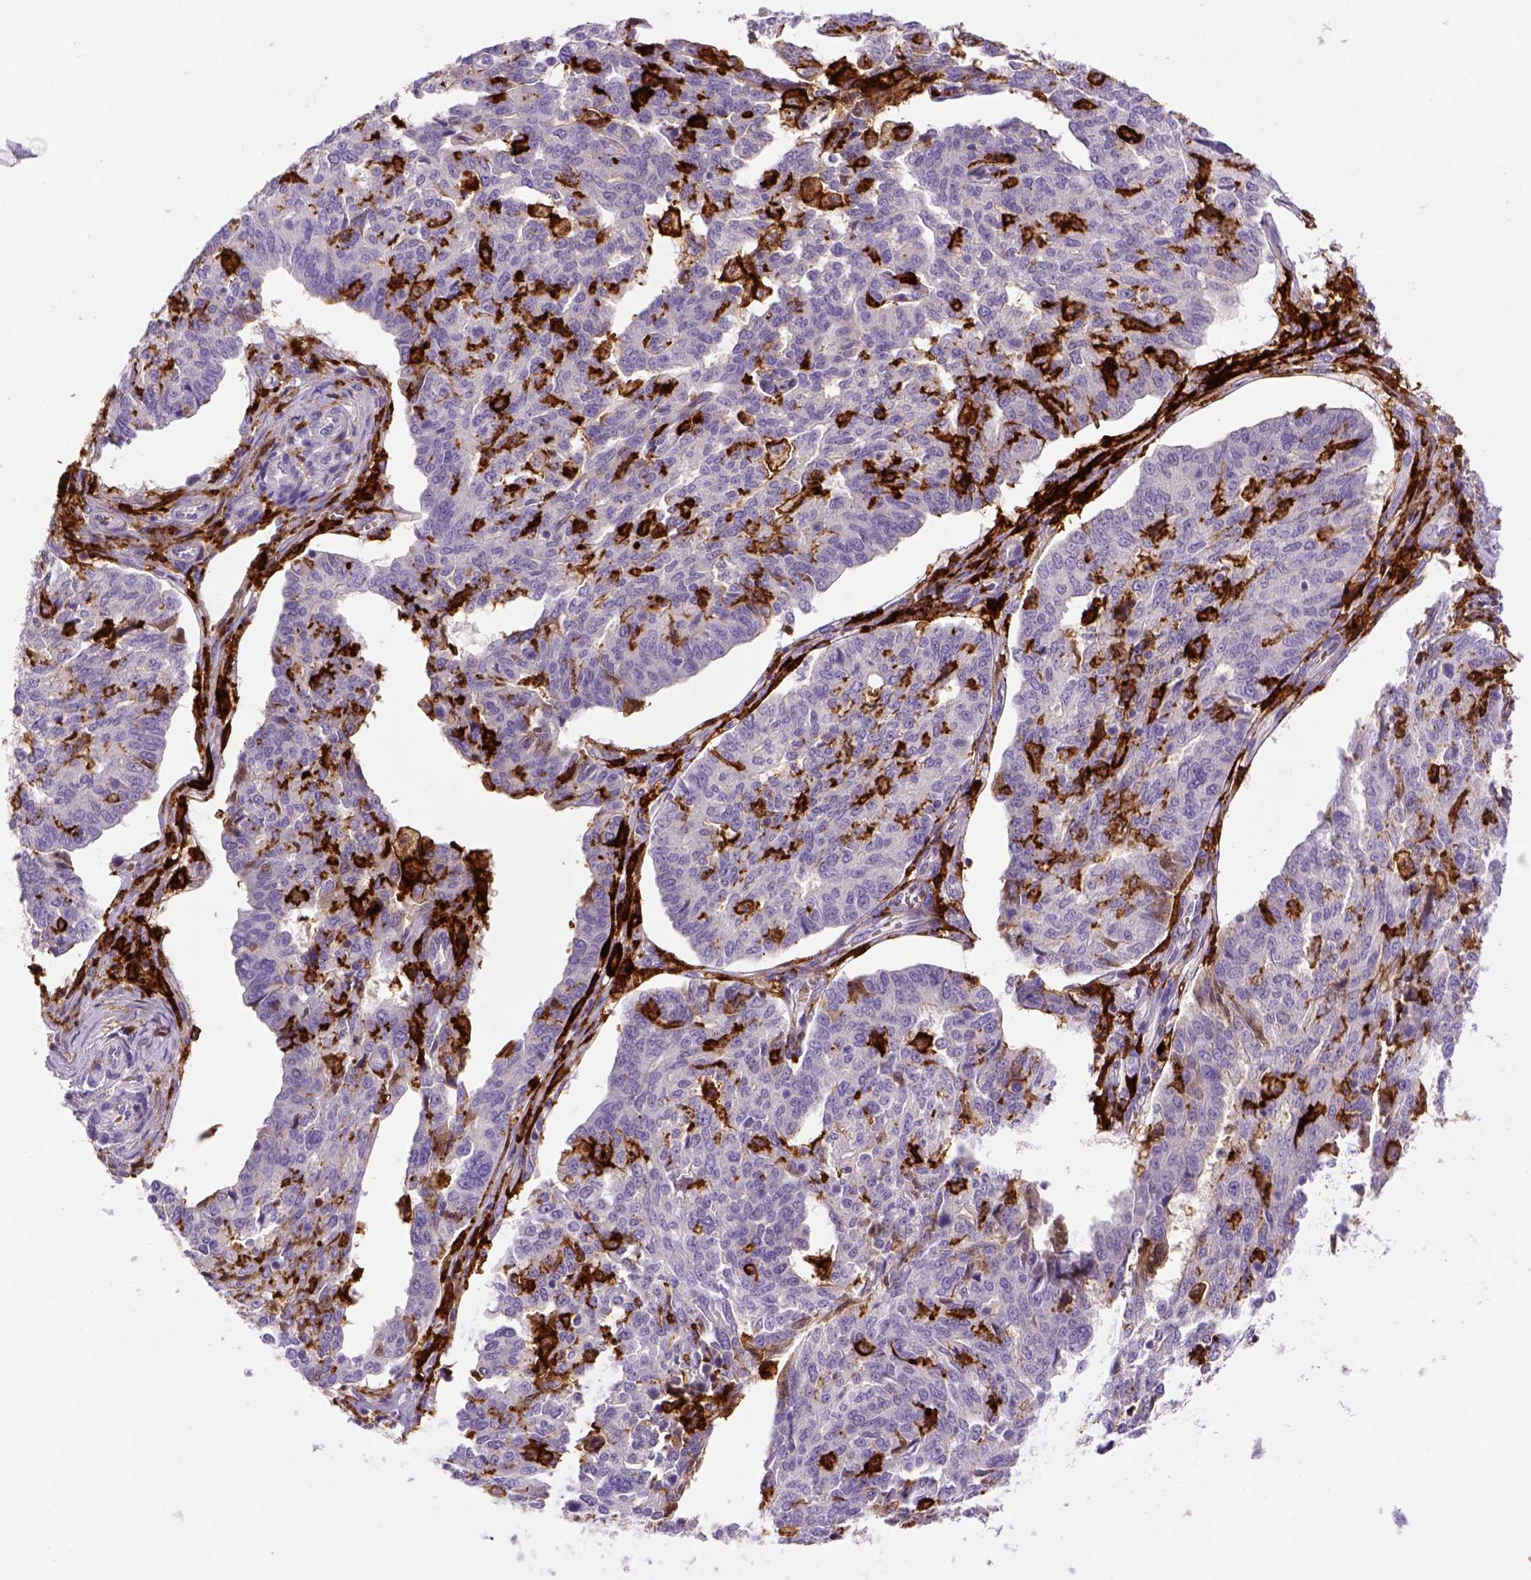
{"staining": {"intensity": "negative", "quantity": "none", "location": "none"}, "tissue": "ovarian cancer", "cell_type": "Tumor cells", "image_type": "cancer", "snomed": [{"axis": "morphology", "description": "Cystadenocarcinoma, serous, NOS"}, {"axis": "topography", "description": "Ovary"}], "caption": "Tumor cells are negative for brown protein staining in ovarian cancer.", "gene": "CD14", "patient": {"sex": "female", "age": 67}}